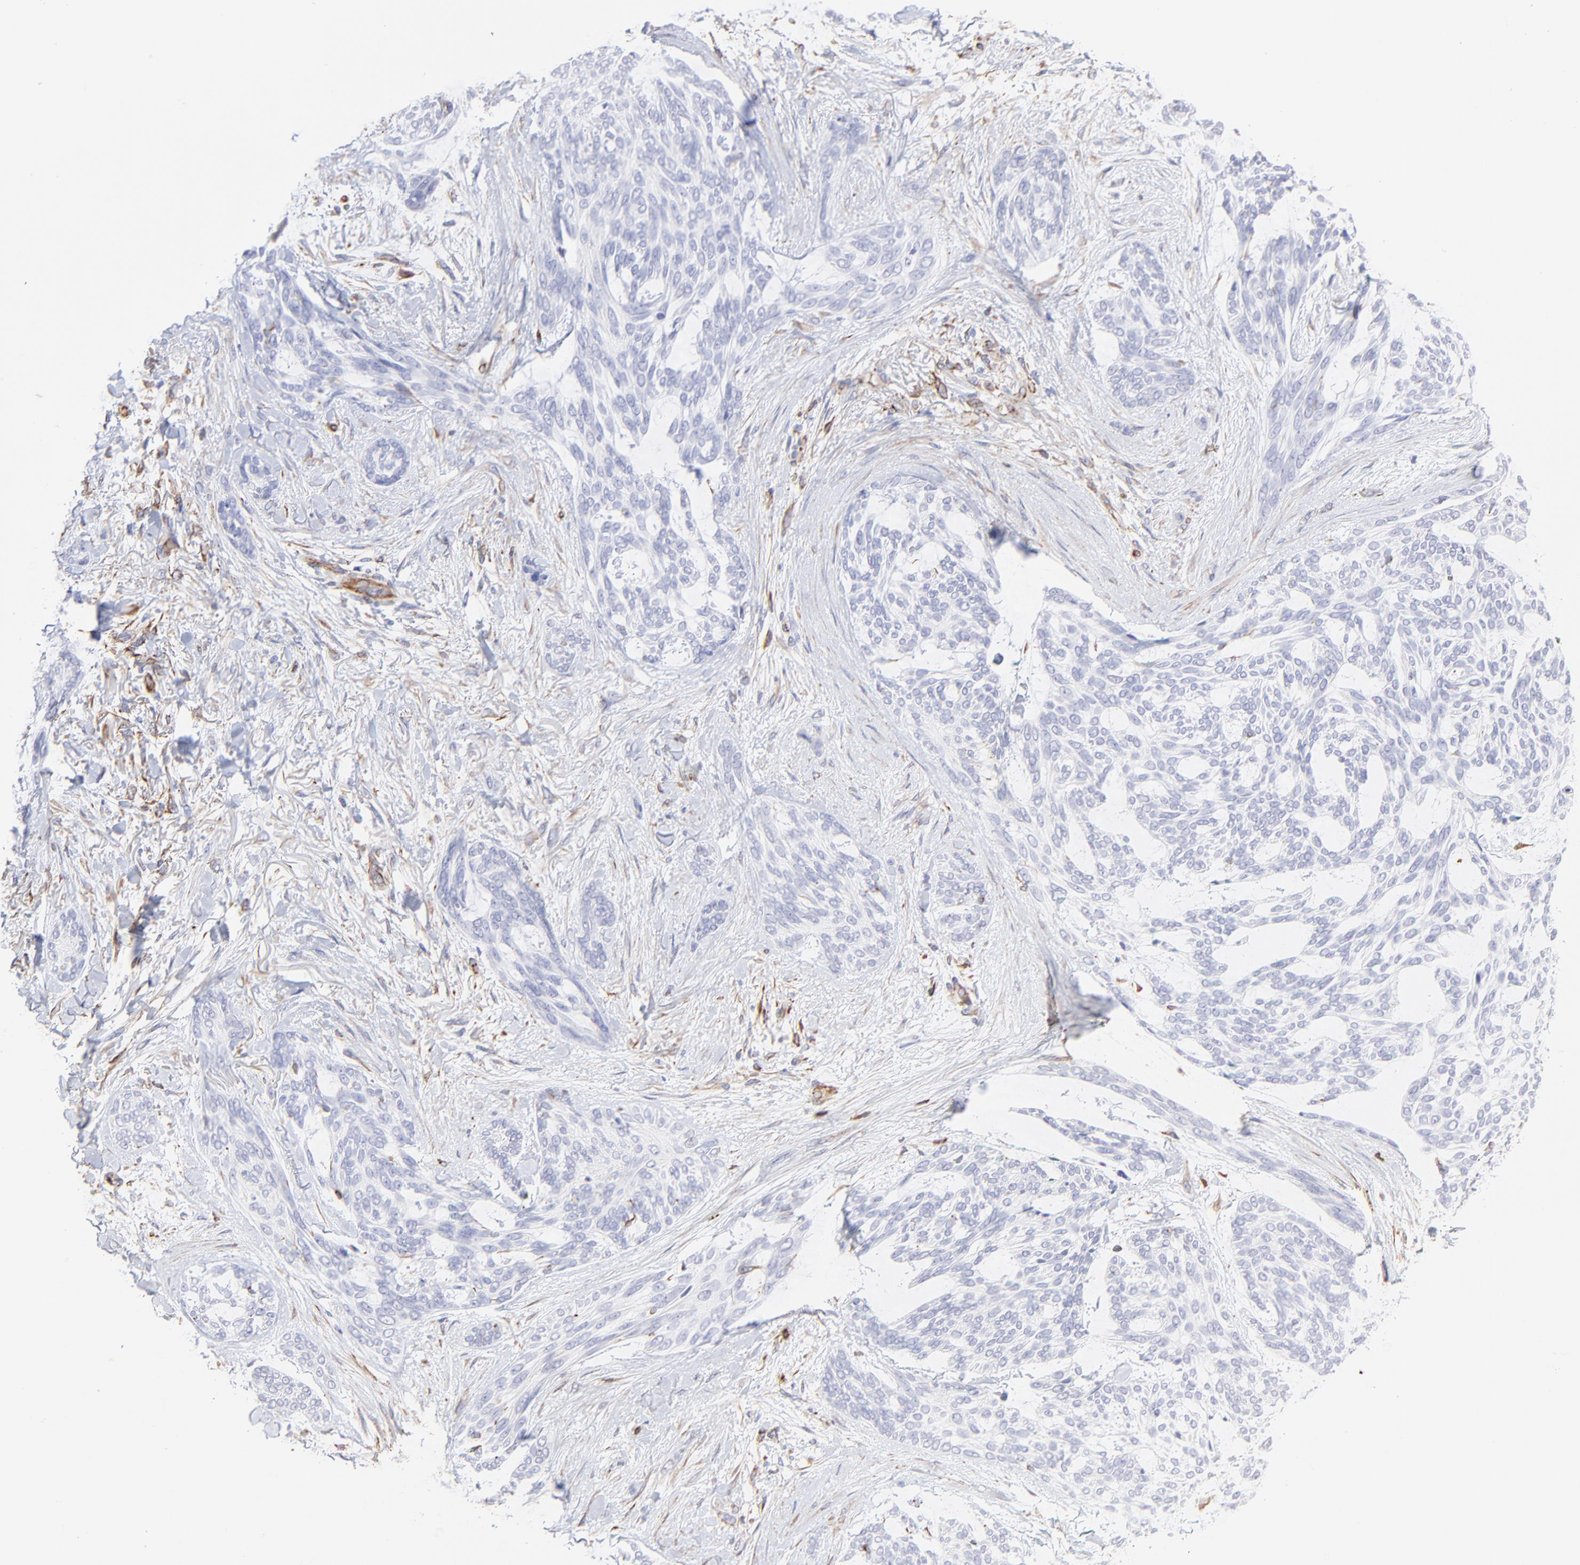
{"staining": {"intensity": "negative", "quantity": "none", "location": "none"}, "tissue": "skin cancer", "cell_type": "Tumor cells", "image_type": "cancer", "snomed": [{"axis": "morphology", "description": "Normal tissue, NOS"}, {"axis": "morphology", "description": "Basal cell carcinoma"}, {"axis": "topography", "description": "Skin"}], "caption": "Tumor cells show no significant positivity in skin basal cell carcinoma.", "gene": "COX8C", "patient": {"sex": "female", "age": 71}}